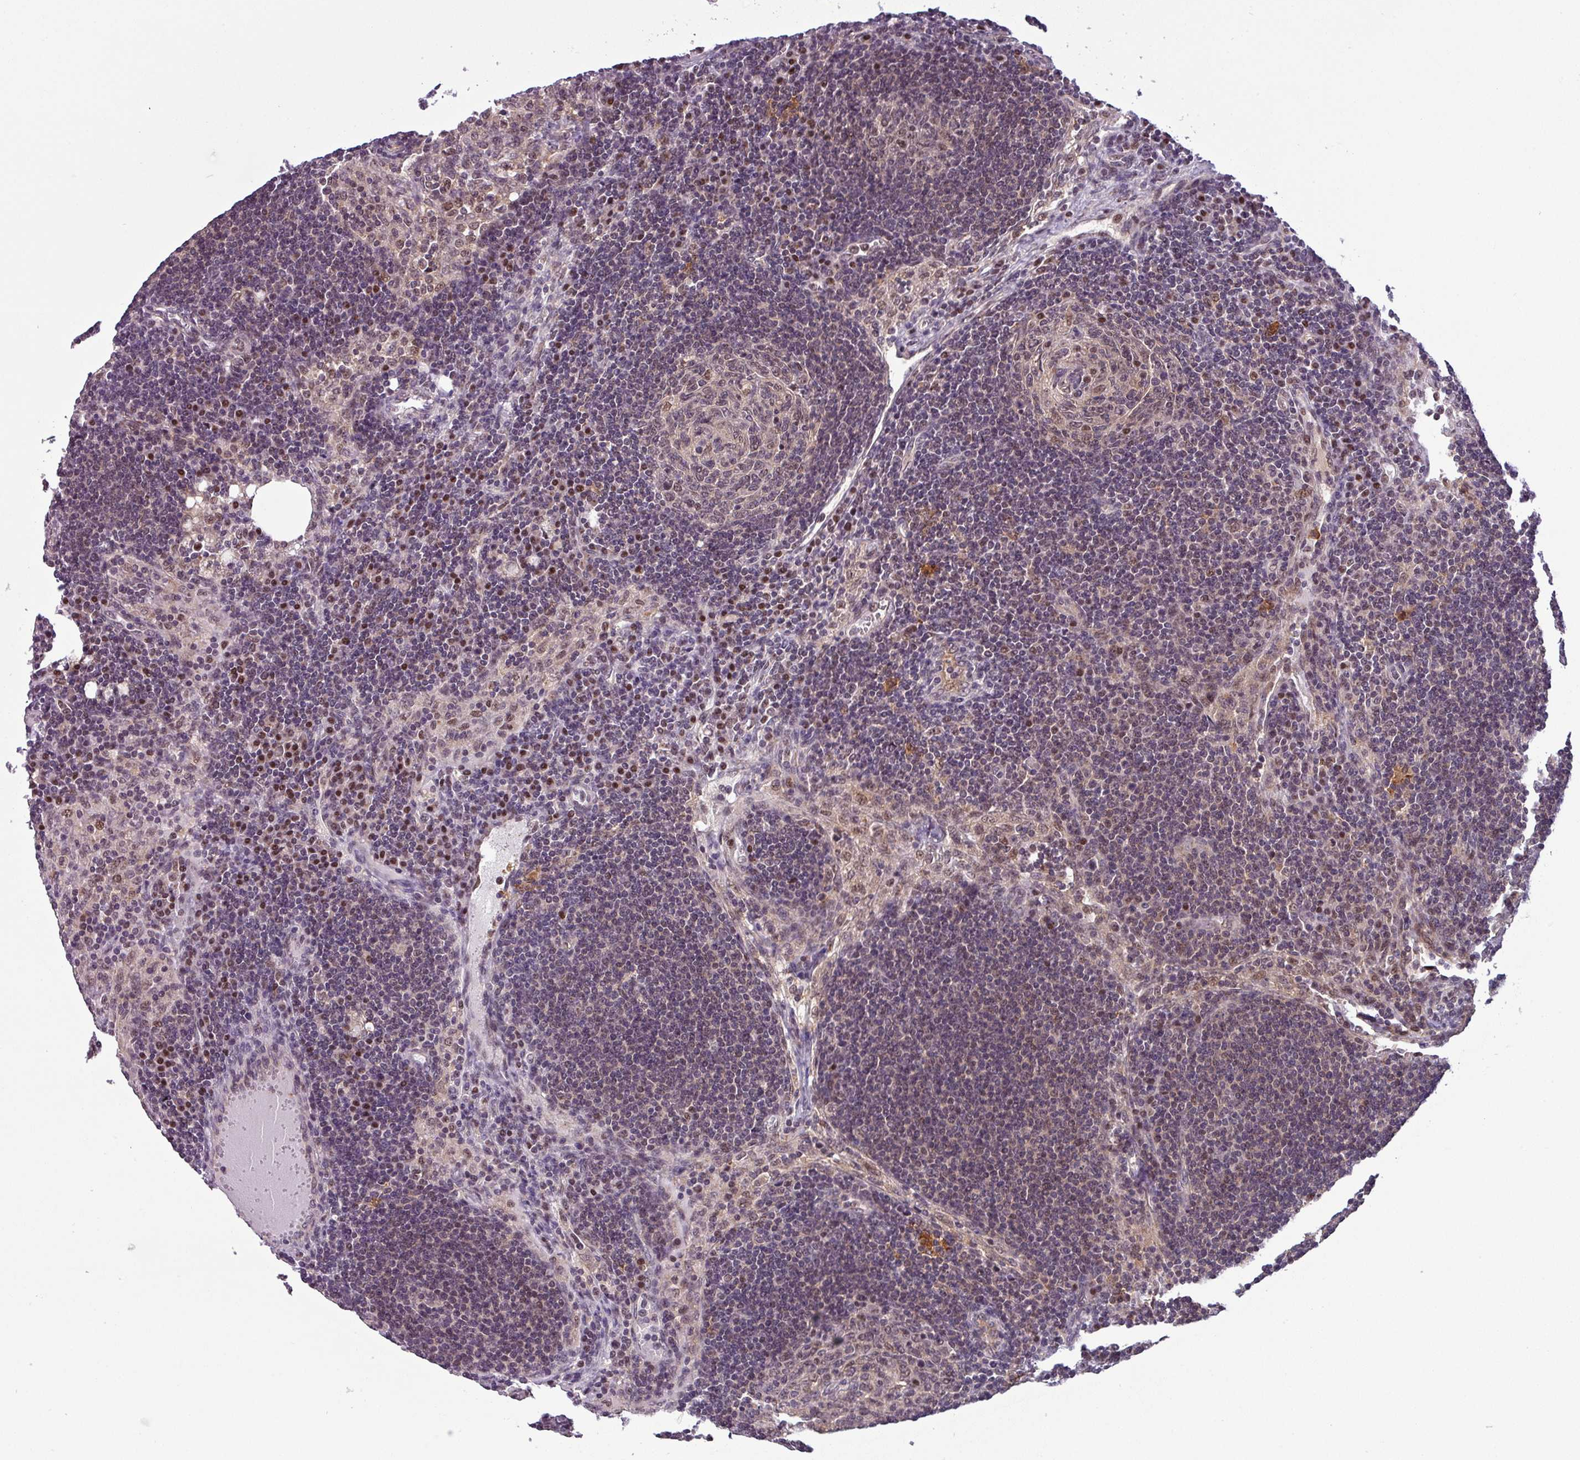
{"staining": {"intensity": "weak", "quantity": "<25%", "location": "nuclear"}, "tissue": "lymph node", "cell_type": "Germinal center cells", "image_type": "normal", "snomed": [{"axis": "morphology", "description": "Normal tissue, NOS"}, {"axis": "topography", "description": "Lymph node"}], "caption": "A micrograph of human lymph node is negative for staining in germinal center cells.", "gene": "NPFFR1", "patient": {"sex": "female", "age": 73}}